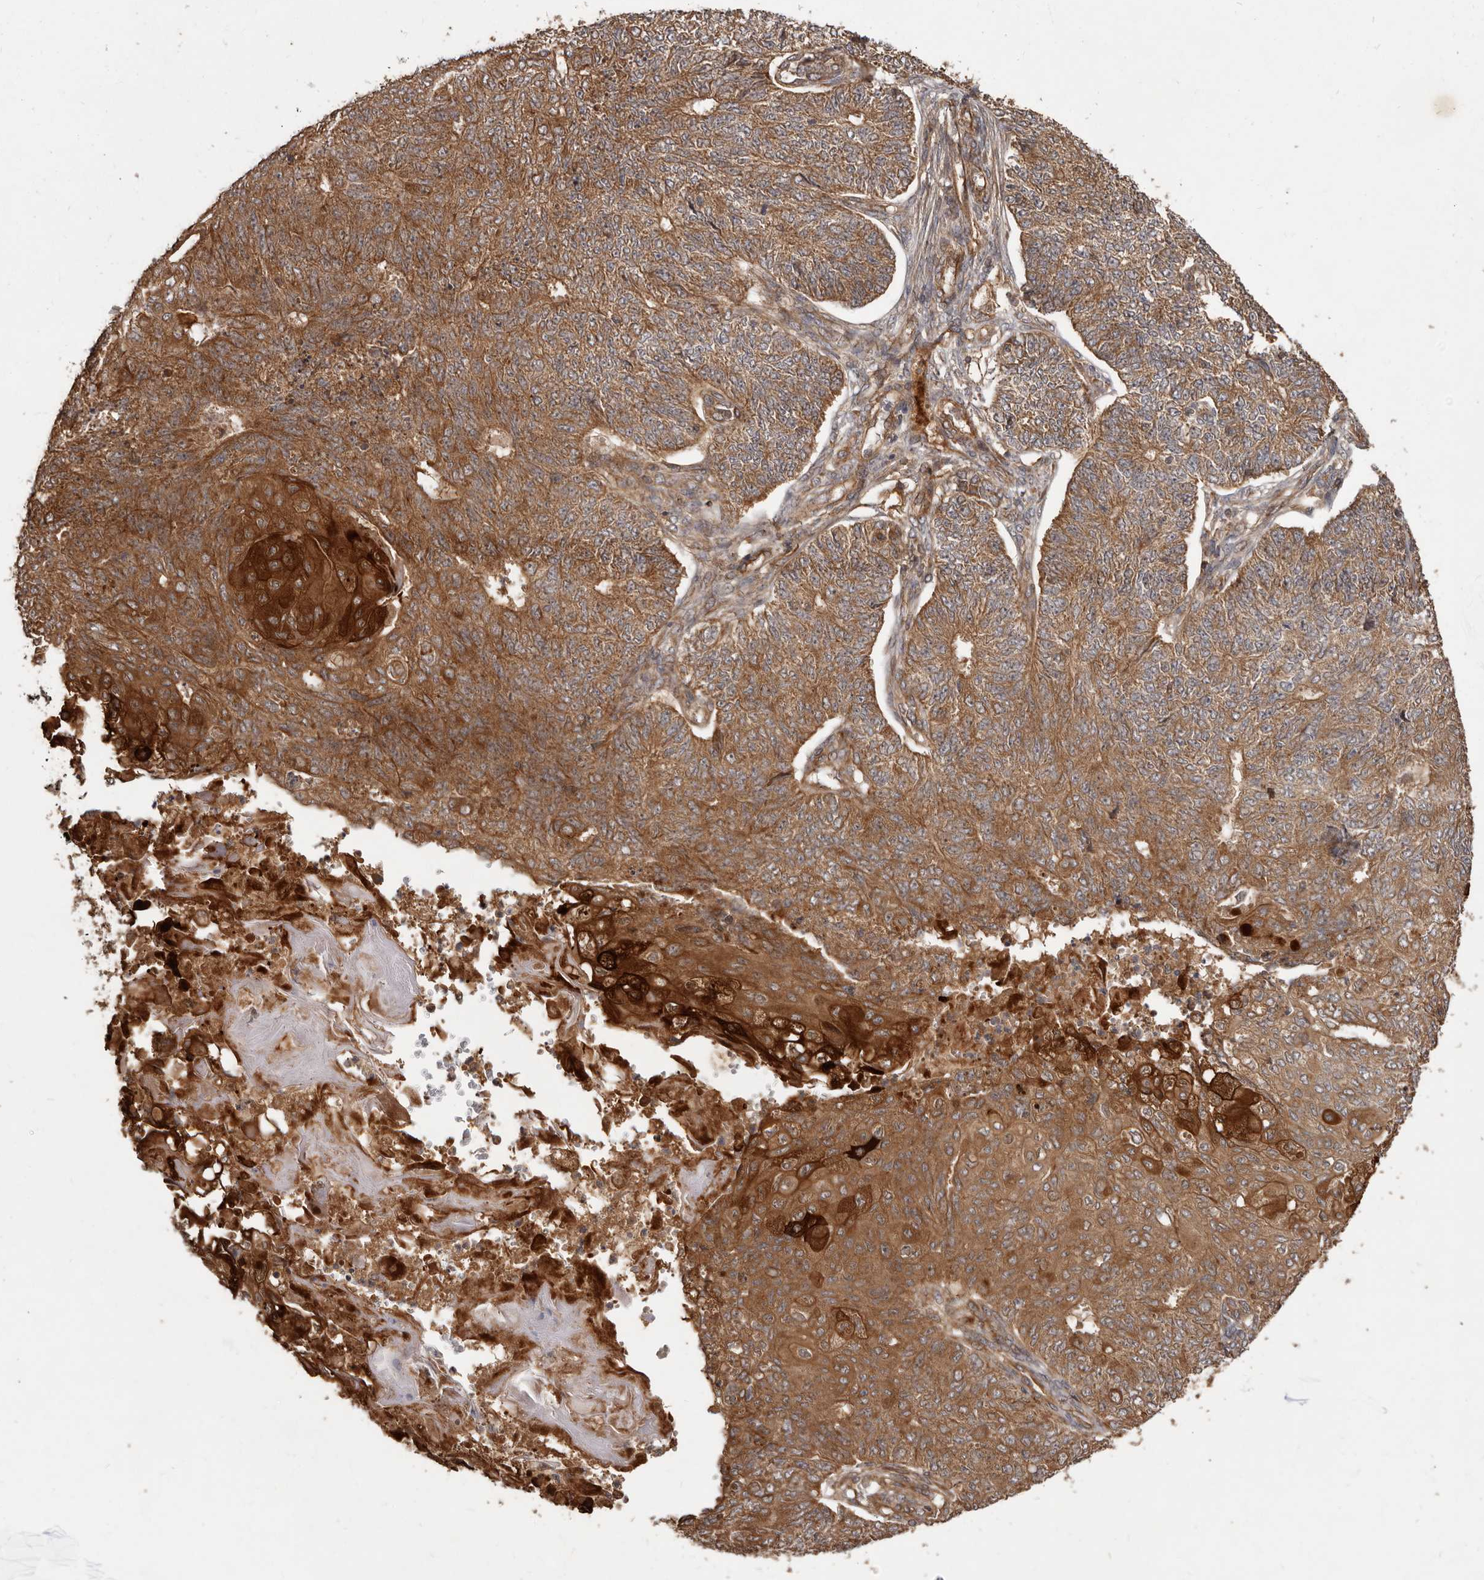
{"staining": {"intensity": "strong", "quantity": "25%-75%", "location": "cytoplasmic/membranous"}, "tissue": "endometrial cancer", "cell_type": "Tumor cells", "image_type": "cancer", "snomed": [{"axis": "morphology", "description": "Adenocarcinoma, NOS"}, {"axis": "topography", "description": "Endometrium"}], "caption": "Immunohistochemistry image of neoplastic tissue: human endometrial adenocarcinoma stained using immunohistochemistry shows high levels of strong protein expression localized specifically in the cytoplasmic/membranous of tumor cells, appearing as a cytoplasmic/membranous brown color.", "gene": "STK36", "patient": {"sex": "female", "age": 32}}